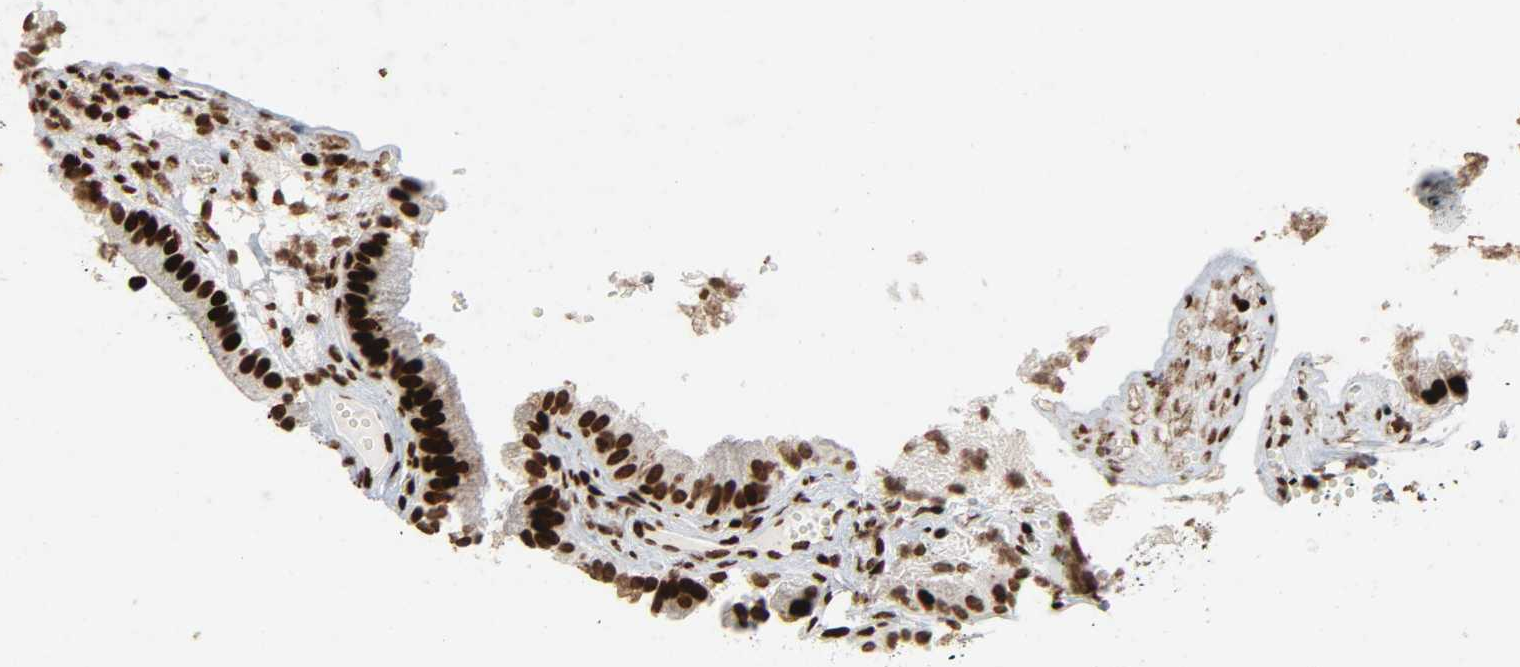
{"staining": {"intensity": "moderate", "quantity": ">75%", "location": "nuclear"}, "tissue": "gallbladder", "cell_type": "Glandular cells", "image_type": "normal", "snomed": [{"axis": "morphology", "description": "Normal tissue, NOS"}, {"axis": "topography", "description": "Gallbladder"}], "caption": "Immunohistochemical staining of normal gallbladder shows medium levels of moderate nuclear staining in approximately >75% of glandular cells.", "gene": "RXRA", "patient": {"sex": "female", "age": 24}}